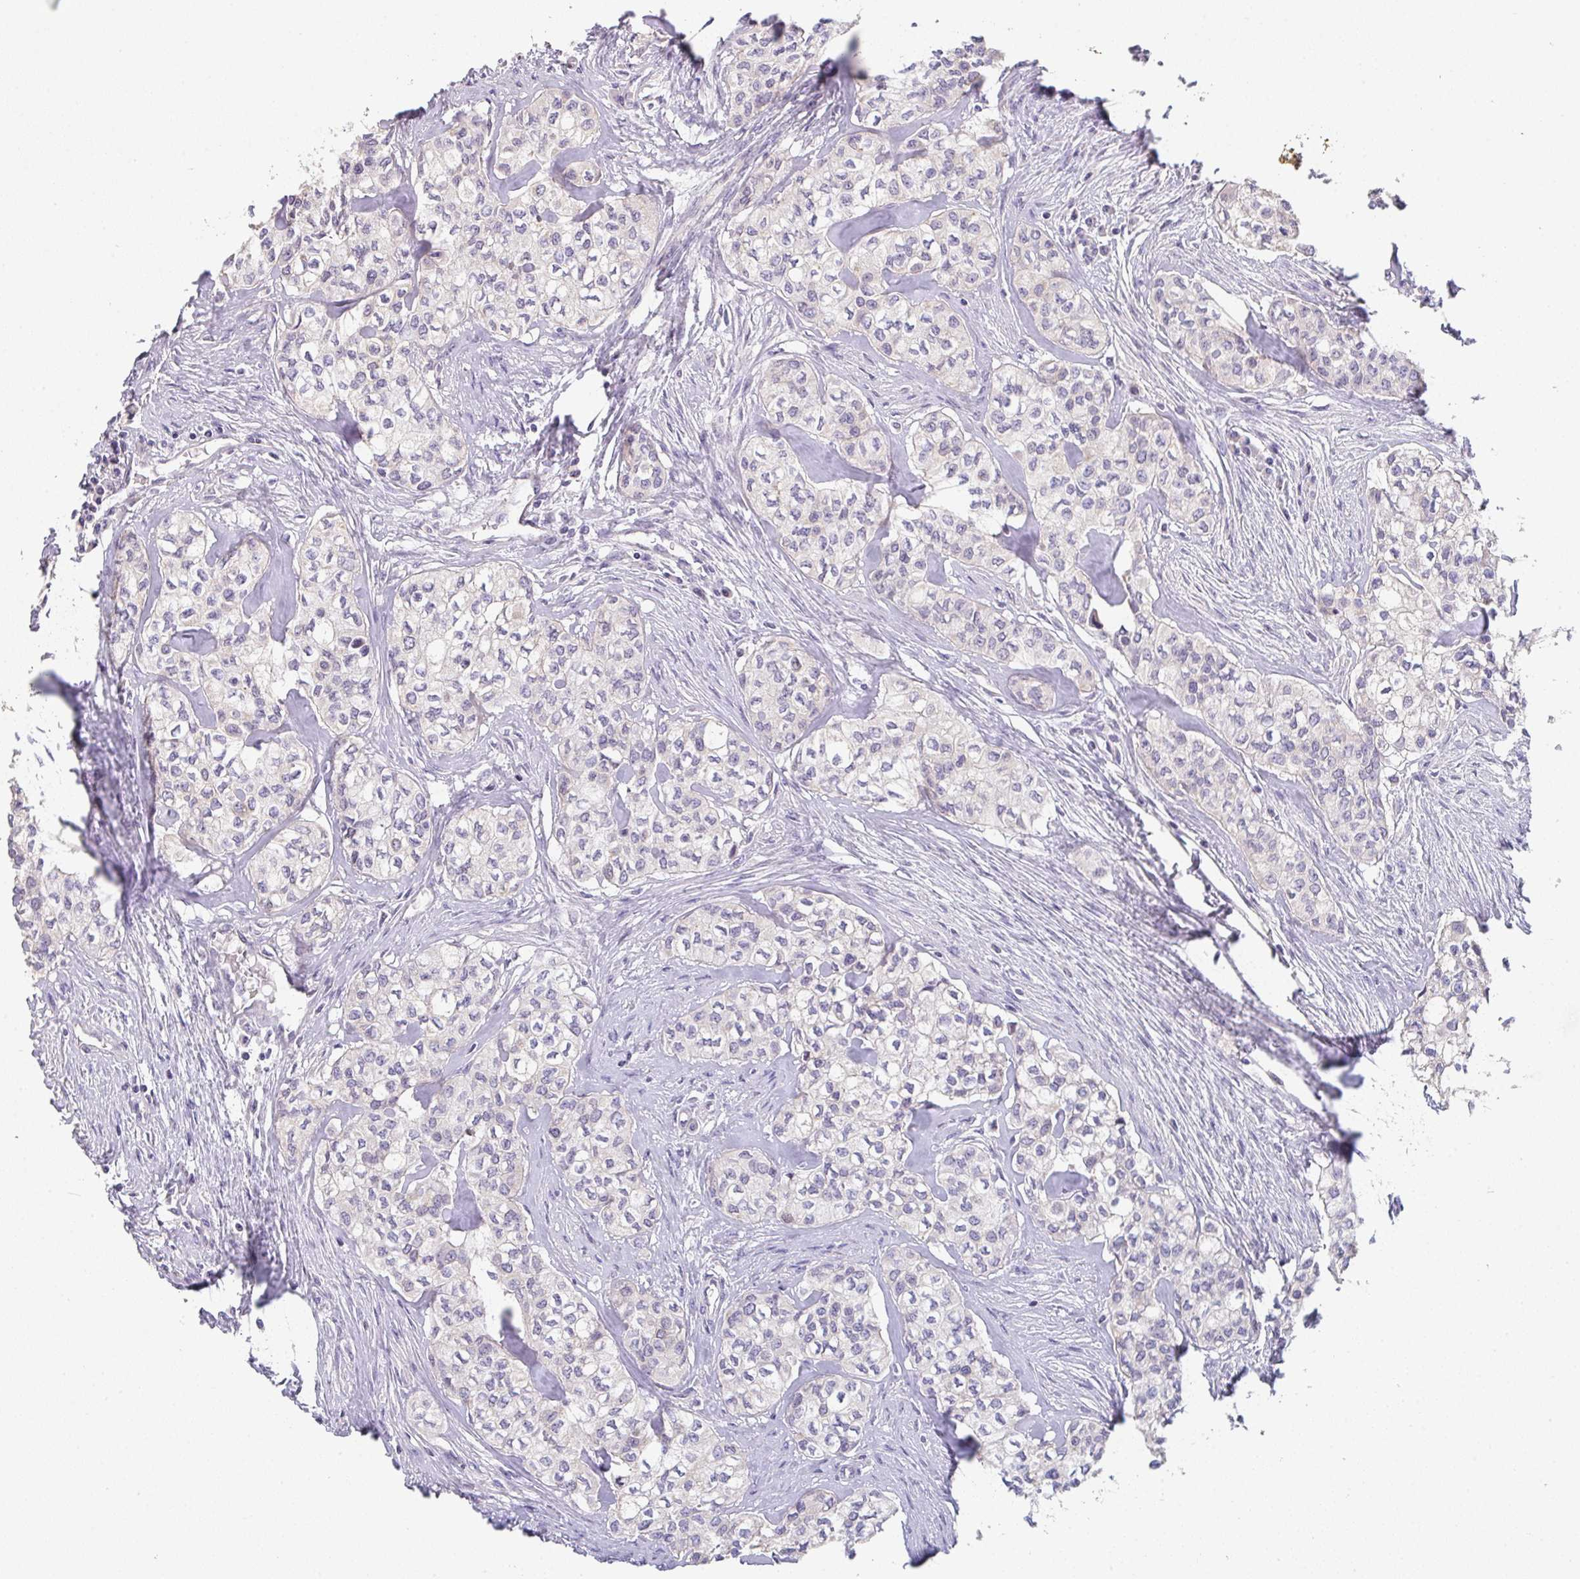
{"staining": {"intensity": "negative", "quantity": "none", "location": "none"}, "tissue": "head and neck cancer", "cell_type": "Tumor cells", "image_type": "cancer", "snomed": [{"axis": "morphology", "description": "Adenocarcinoma, NOS"}, {"axis": "topography", "description": "Head-Neck"}], "caption": "The histopathology image shows no staining of tumor cells in head and neck cancer. (IHC, brightfield microscopy, high magnification).", "gene": "TNFRSF10A", "patient": {"sex": "male", "age": 81}}